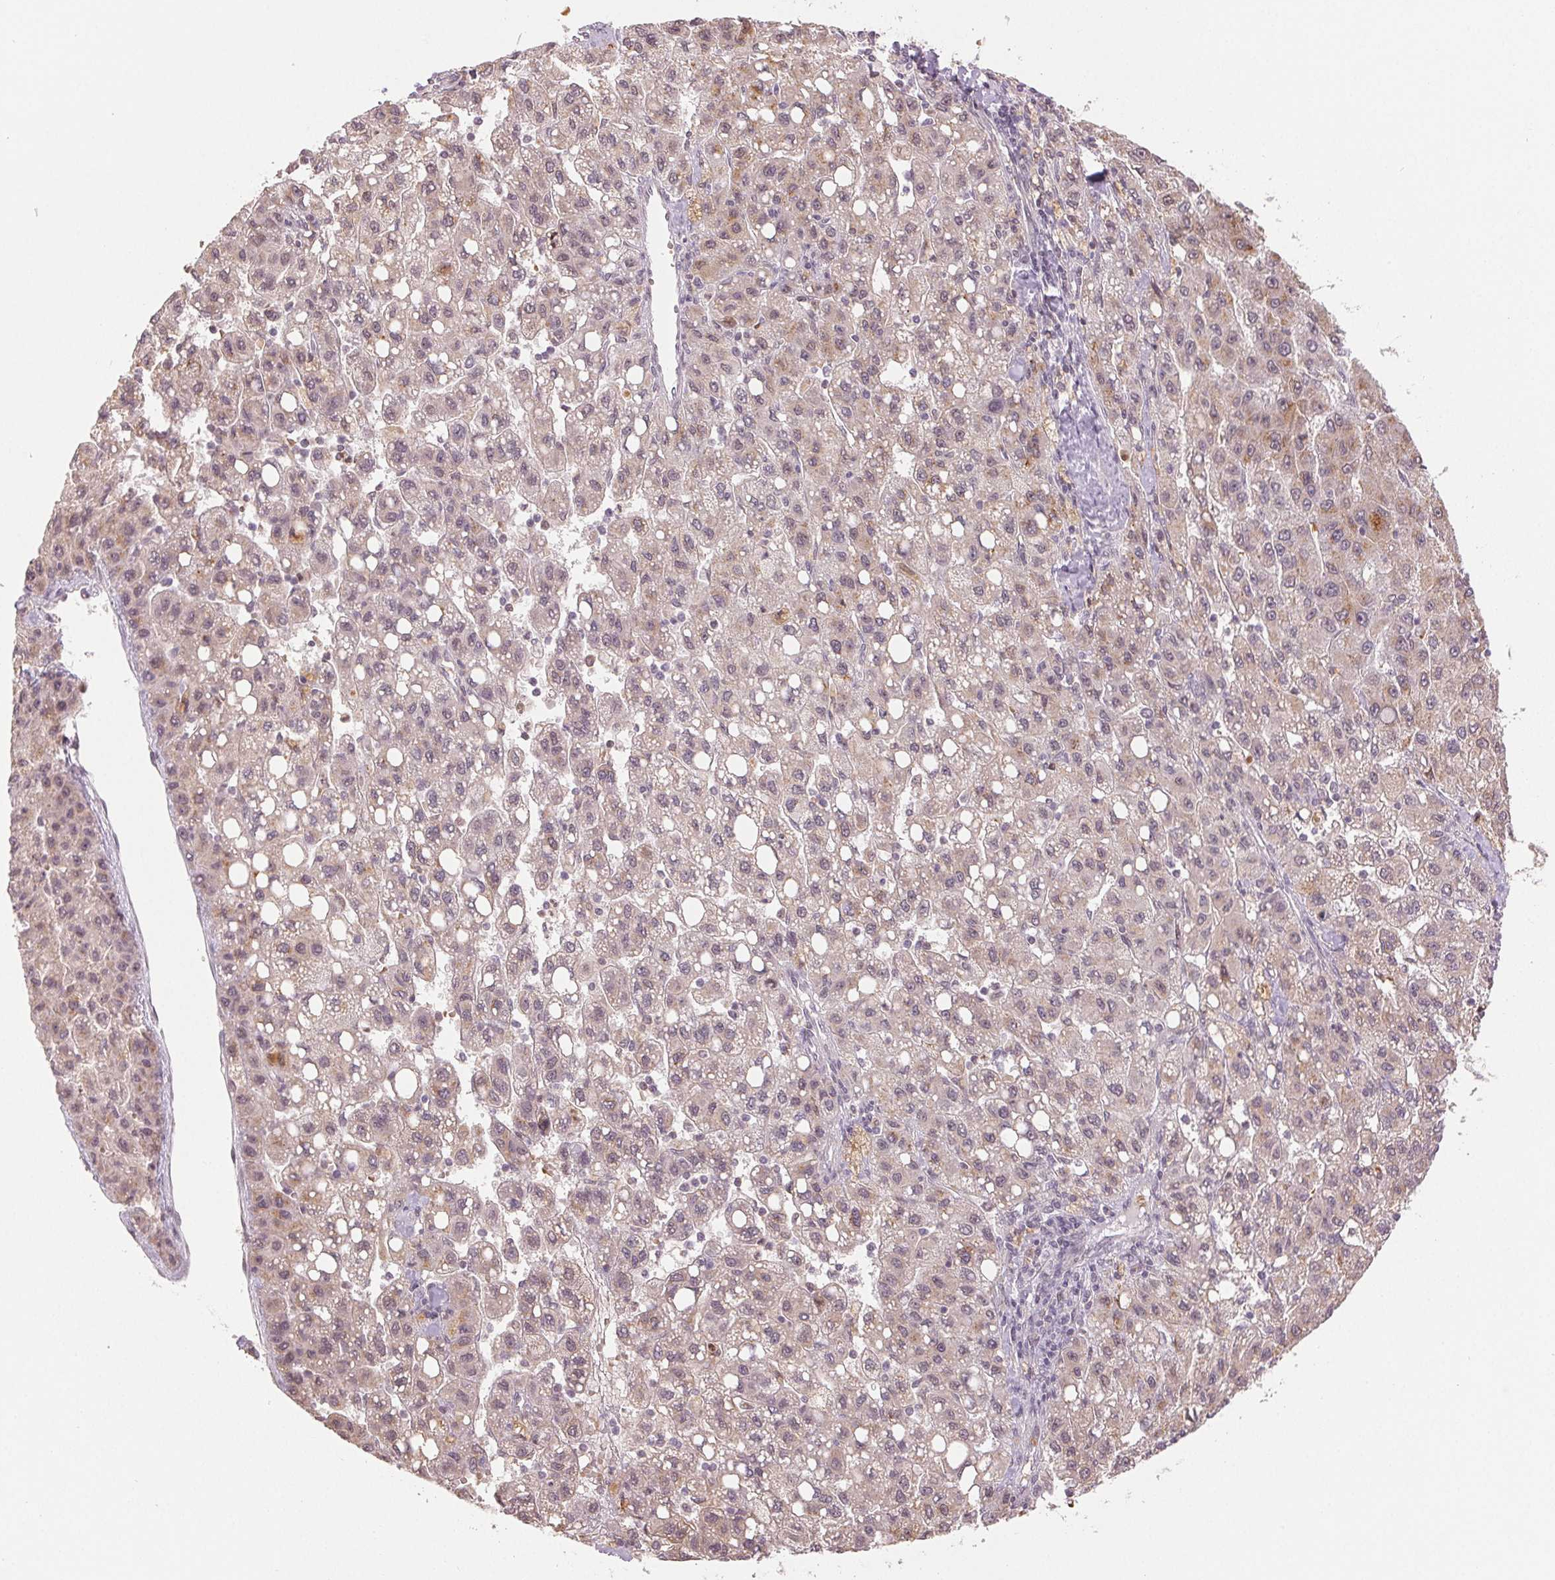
{"staining": {"intensity": "weak", "quantity": "25%-75%", "location": "cytoplasmic/membranous,nuclear"}, "tissue": "liver cancer", "cell_type": "Tumor cells", "image_type": "cancer", "snomed": [{"axis": "morphology", "description": "Carcinoma, Hepatocellular, NOS"}, {"axis": "topography", "description": "Liver"}], "caption": "Liver cancer (hepatocellular carcinoma) was stained to show a protein in brown. There is low levels of weak cytoplasmic/membranous and nuclear positivity in approximately 25%-75% of tumor cells. Using DAB (3,3'-diaminobenzidine) (brown) and hematoxylin (blue) stains, captured at high magnification using brightfield microscopy.", "gene": "GRHL3", "patient": {"sex": "female", "age": 82}}